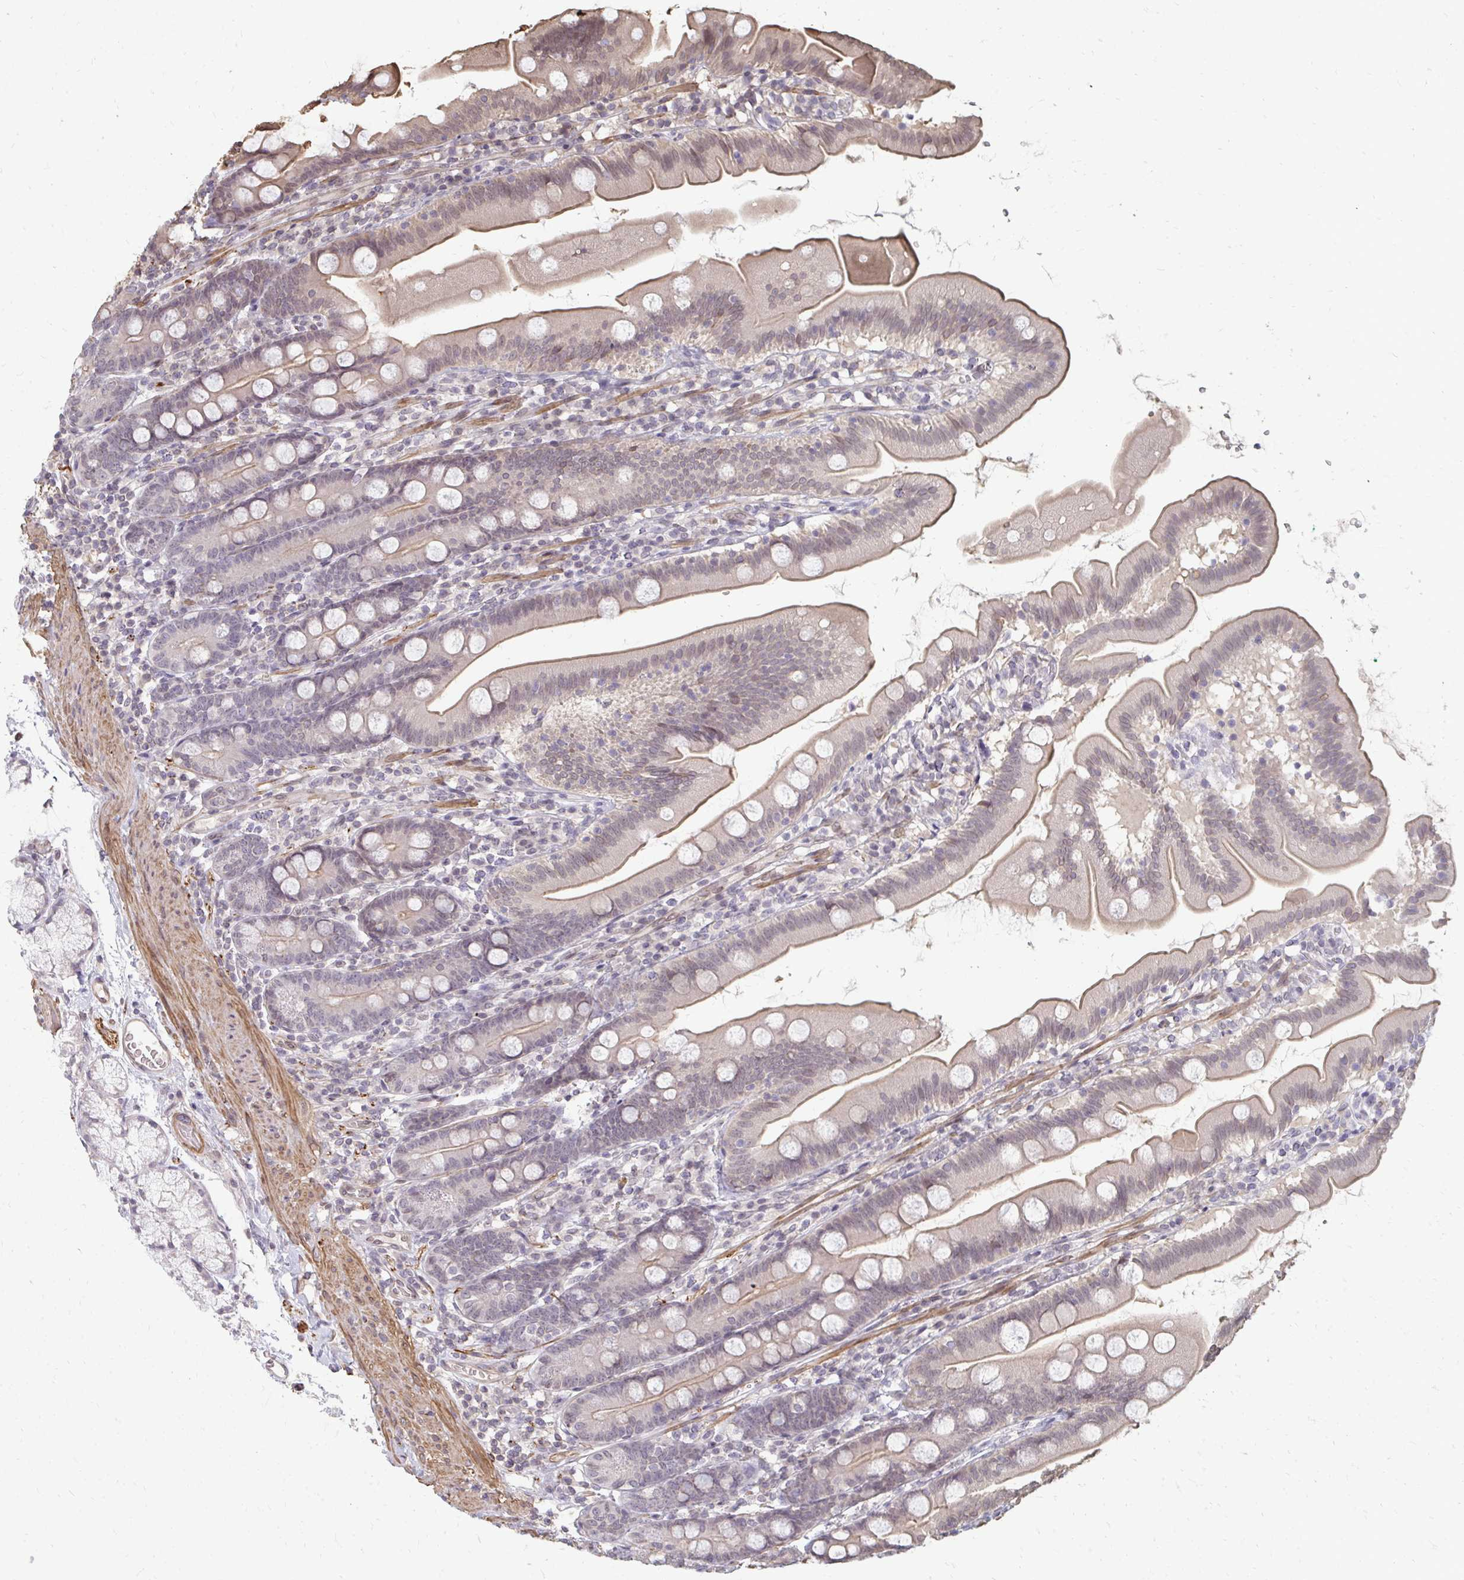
{"staining": {"intensity": "weak", "quantity": "25%-75%", "location": "cytoplasmic/membranous"}, "tissue": "duodenum", "cell_type": "Glandular cells", "image_type": "normal", "snomed": [{"axis": "morphology", "description": "Normal tissue, NOS"}, {"axis": "topography", "description": "Duodenum"}], "caption": "Weak cytoplasmic/membranous protein staining is identified in about 25%-75% of glandular cells in duodenum. (Stains: DAB (3,3'-diaminobenzidine) in brown, nuclei in blue, Microscopy: brightfield microscopy at high magnification).", "gene": "GPC5", "patient": {"sex": "female", "age": 67}}